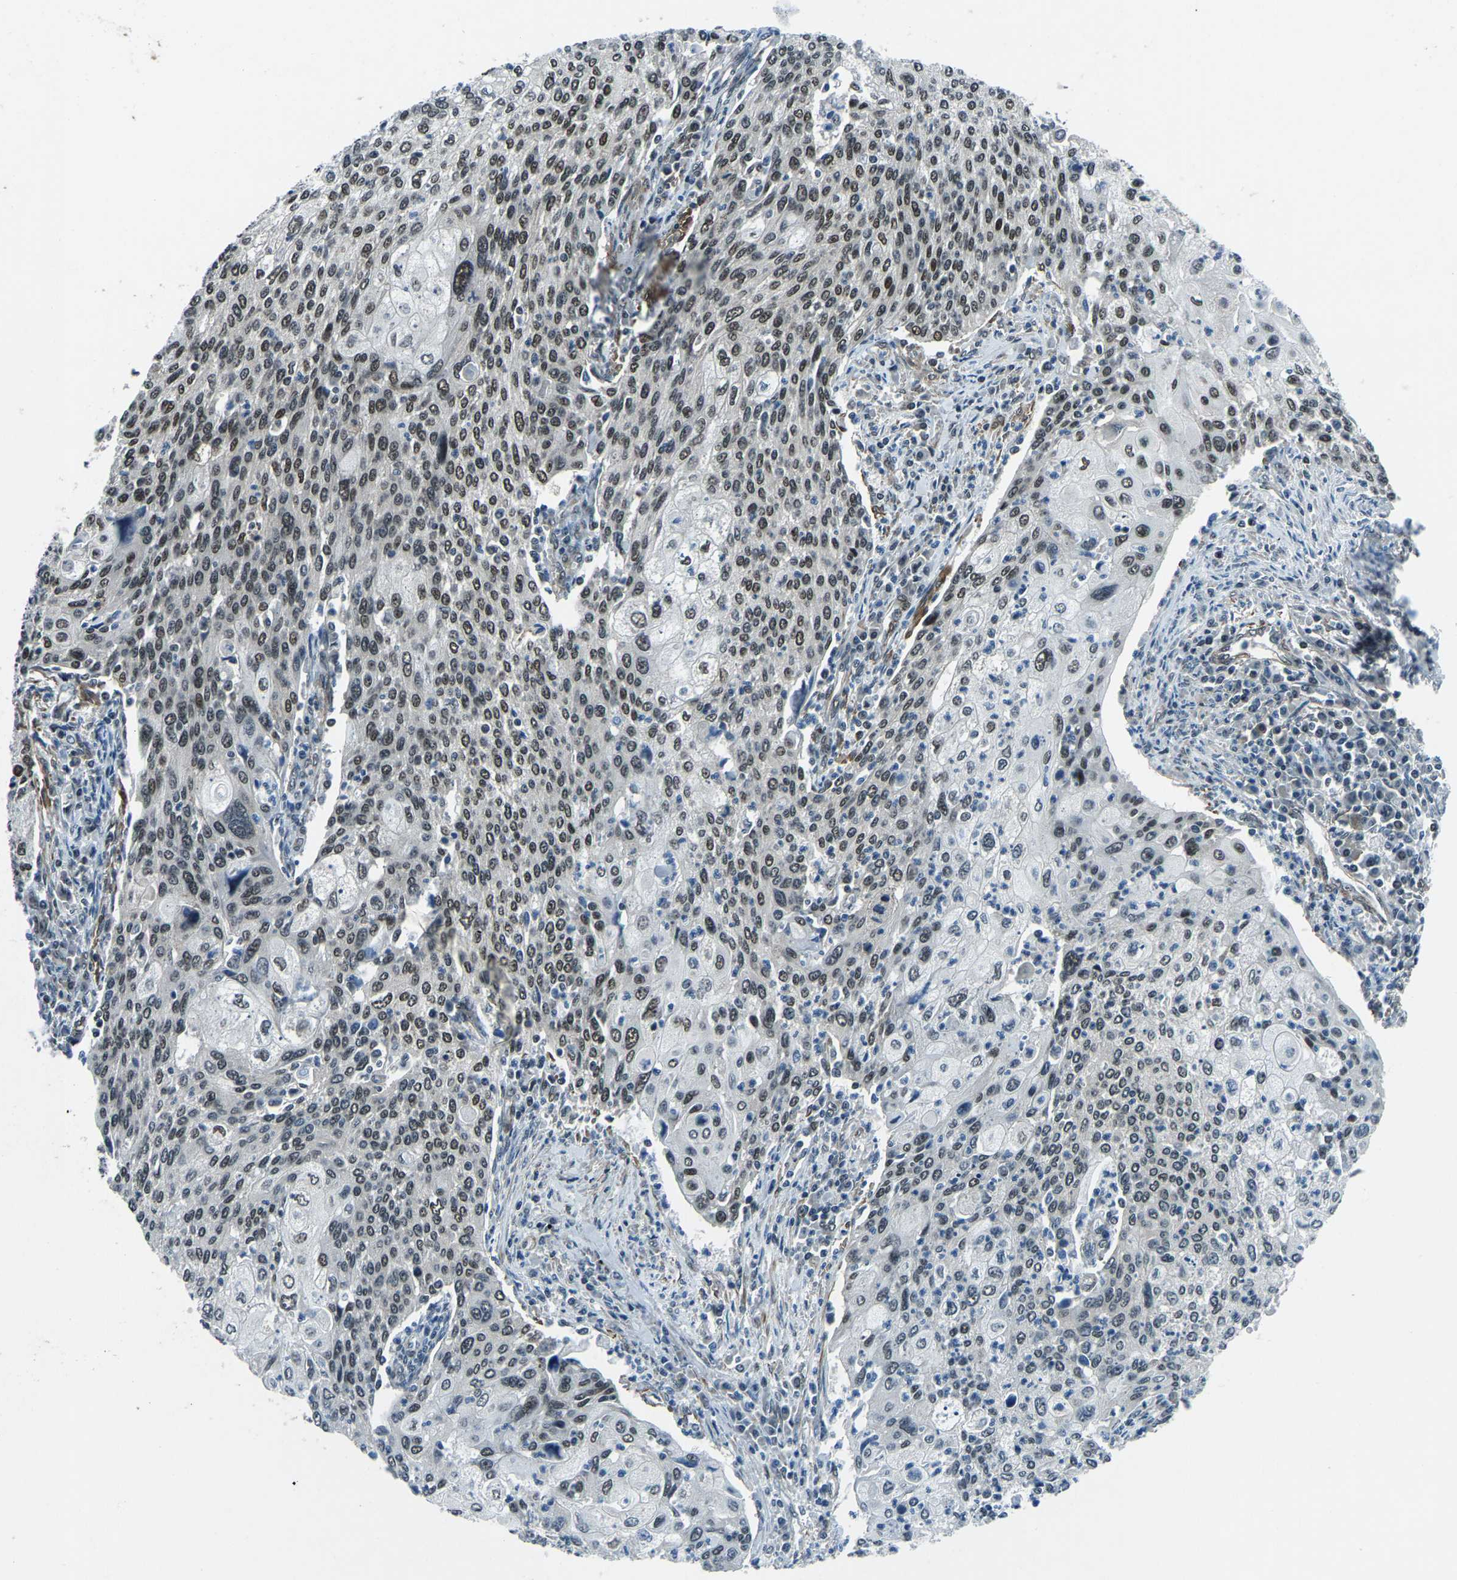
{"staining": {"intensity": "moderate", "quantity": "25%-75%", "location": "nuclear"}, "tissue": "cervical cancer", "cell_type": "Tumor cells", "image_type": "cancer", "snomed": [{"axis": "morphology", "description": "Squamous cell carcinoma, NOS"}, {"axis": "topography", "description": "Cervix"}], "caption": "IHC staining of cervical squamous cell carcinoma, which exhibits medium levels of moderate nuclear positivity in about 25%-75% of tumor cells indicating moderate nuclear protein staining. The staining was performed using DAB (brown) for protein detection and nuclei were counterstained in hematoxylin (blue).", "gene": "PRCC", "patient": {"sex": "female", "age": 40}}